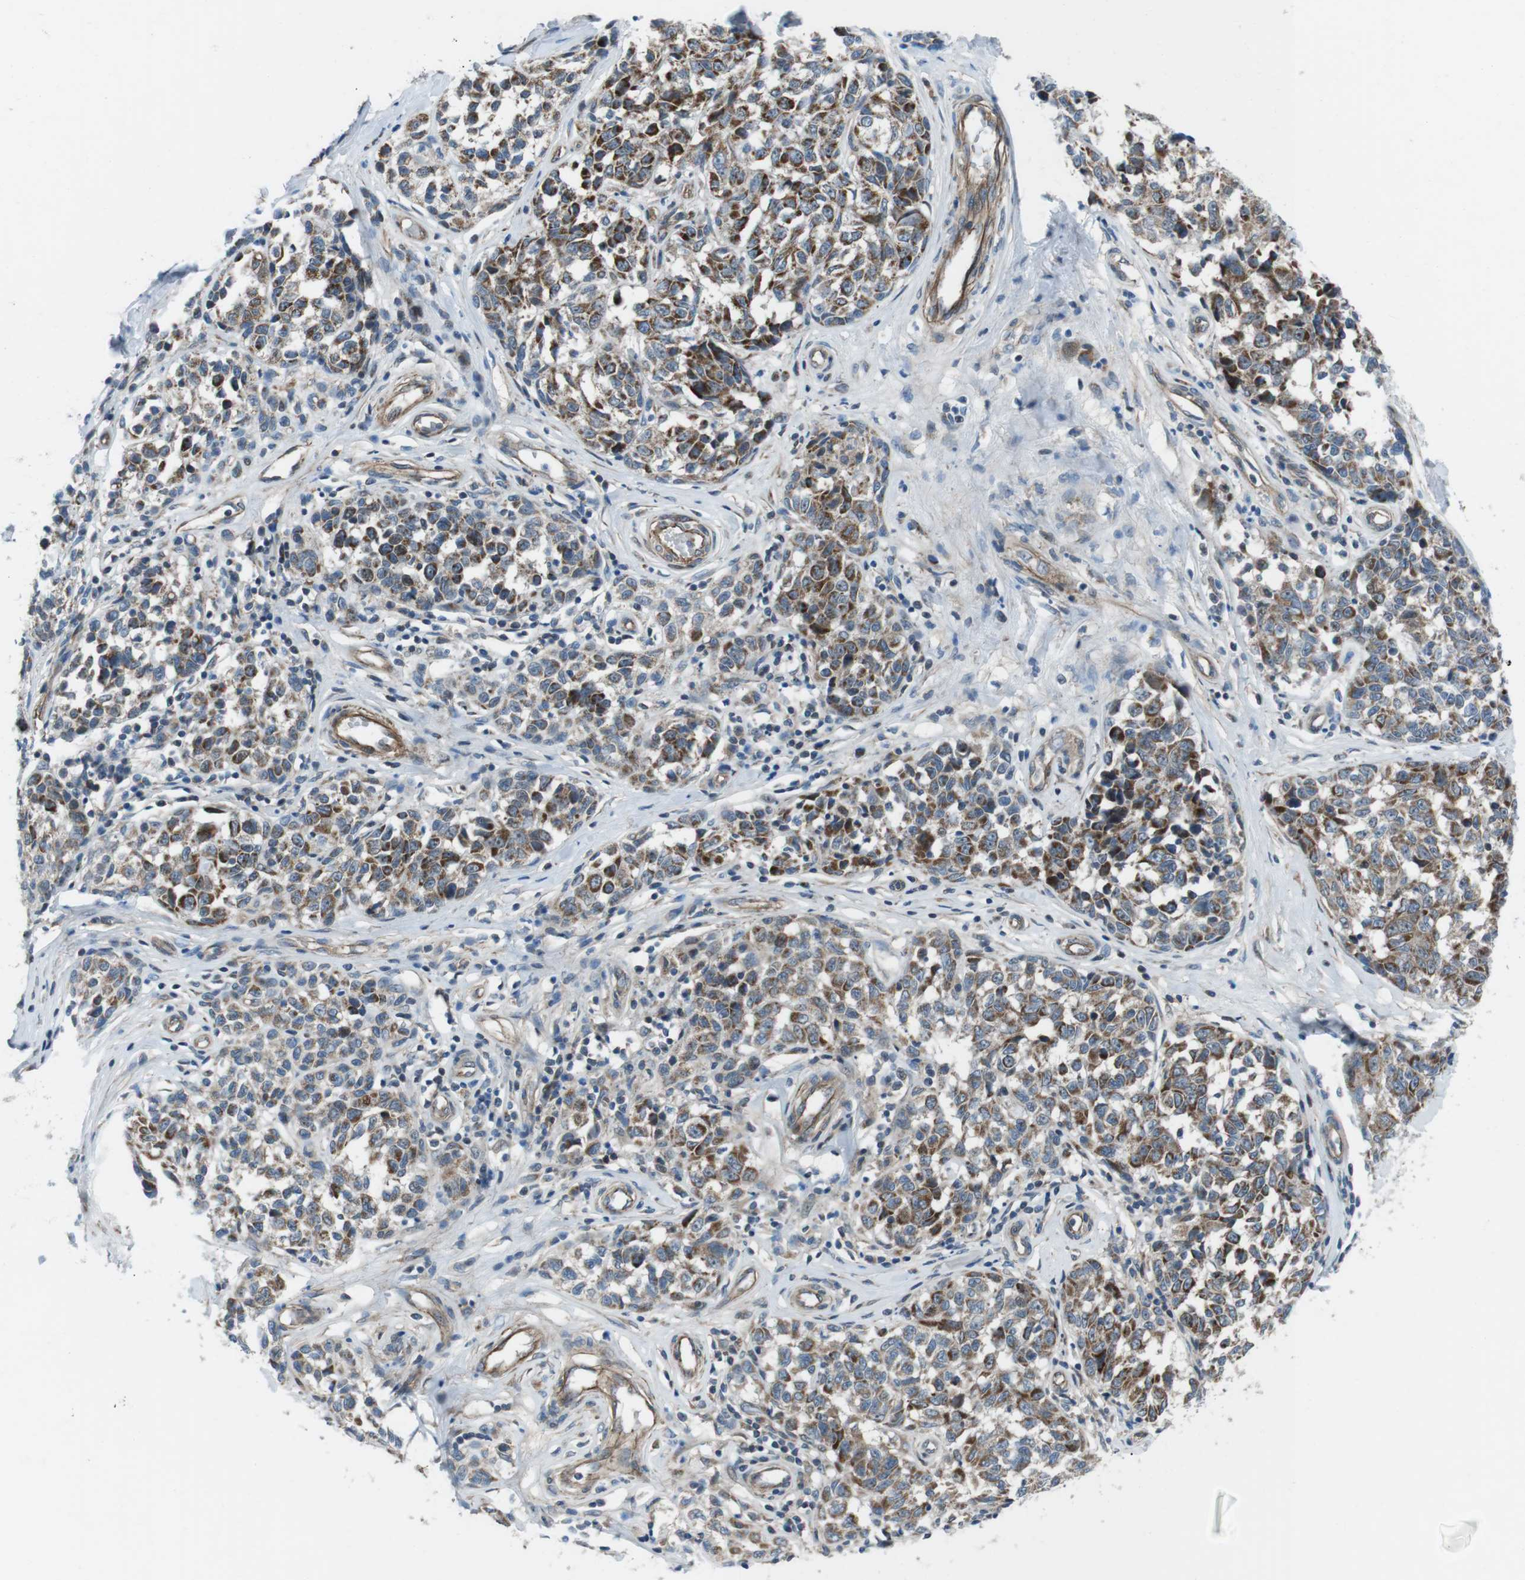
{"staining": {"intensity": "strong", "quantity": "25%-75%", "location": "cytoplasmic/membranous"}, "tissue": "melanoma", "cell_type": "Tumor cells", "image_type": "cancer", "snomed": [{"axis": "morphology", "description": "Malignant melanoma, NOS"}, {"axis": "topography", "description": "Skin"}], "caption": "This image demonstrates melanoma stained with IHC to label a protein in brown. The cytoplasmic/membranous of tumor cells show strong positivity for the protein. Nuclei are counter-stained blue.", "gene": "FAM174B", "patient": {"sex": "female", "age": 64}}